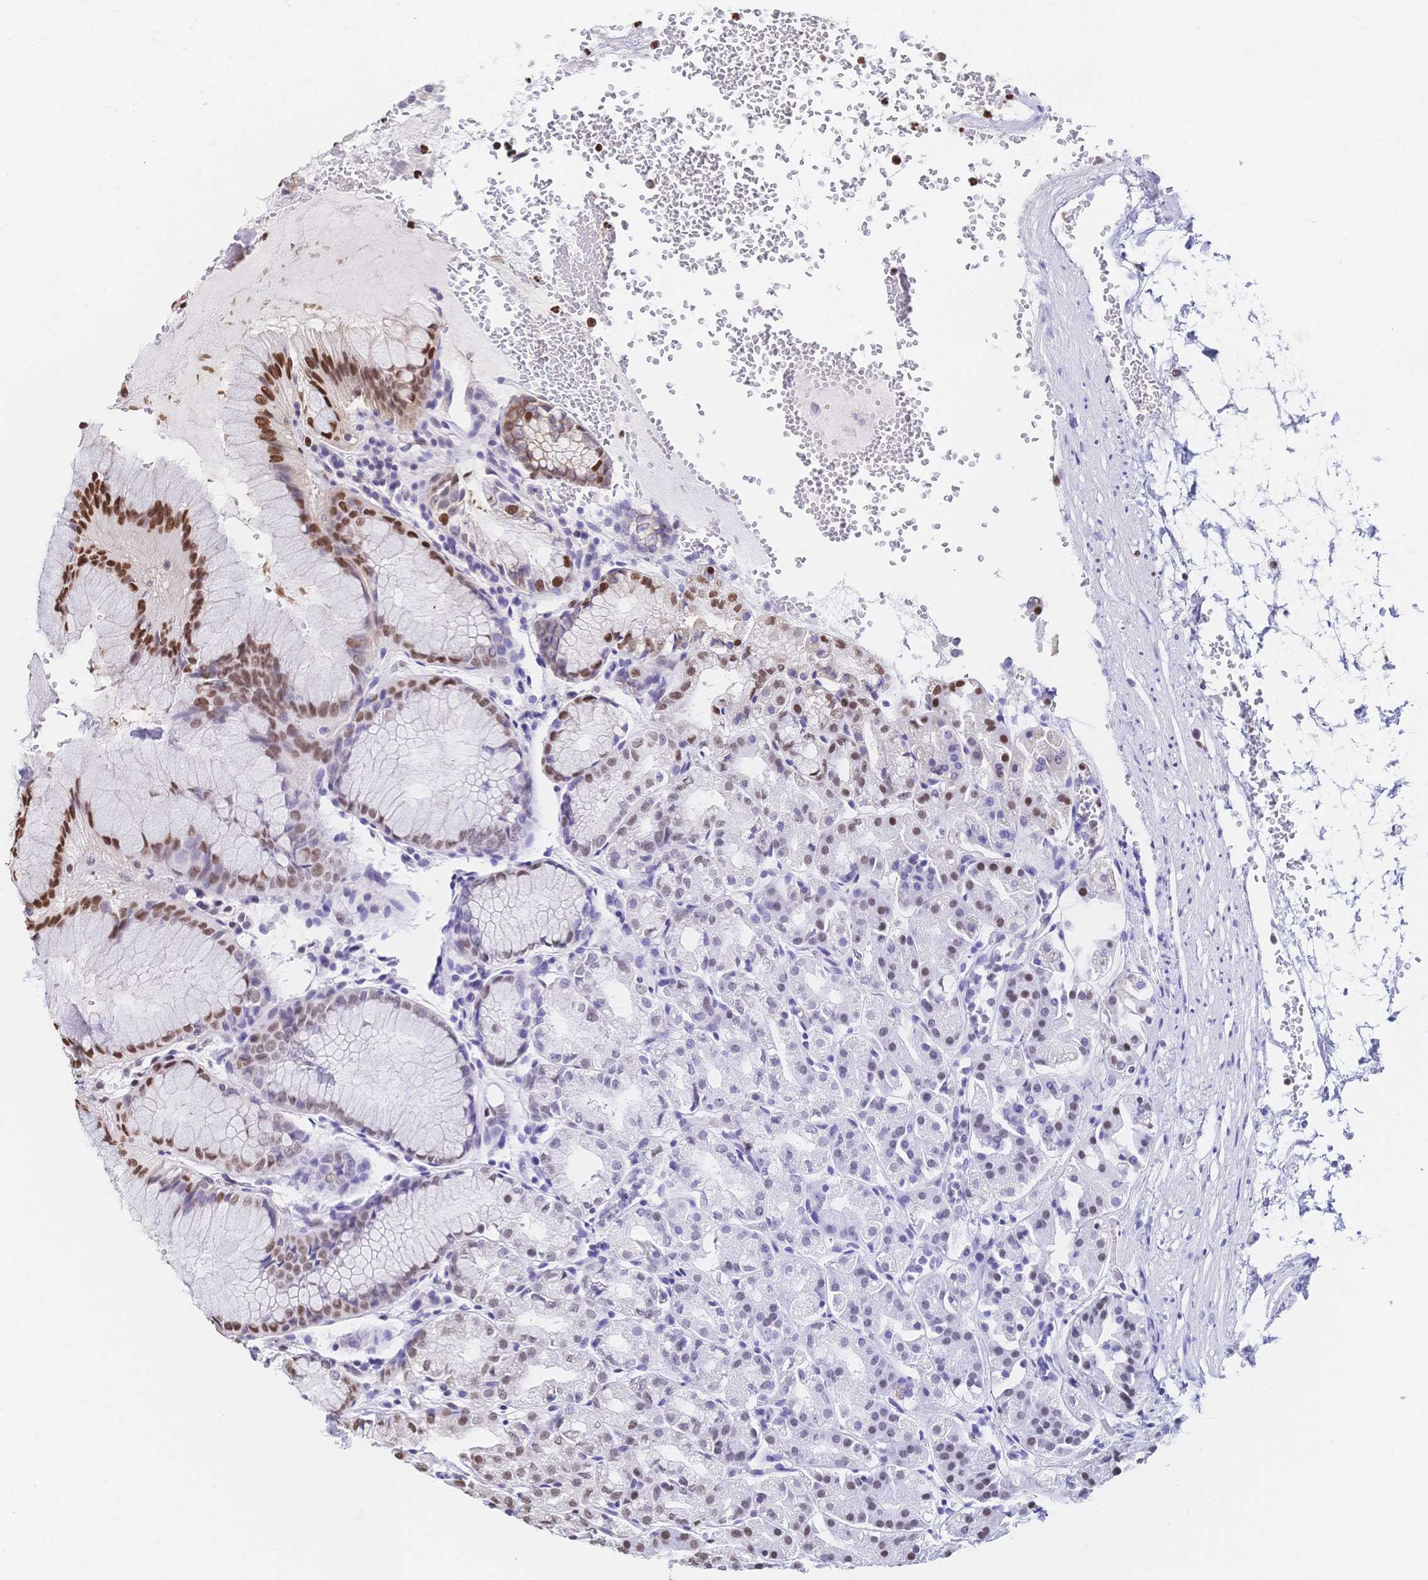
{"staining": {"intensity": "moderate", "quantity": "<25%", "location": "nuclear"}, "tissue": "stomach", "cell_type": "Glandular cells", "image_type": "normal", "snomed": [{"axis": "morphology", "description": "Normal tissue, NOS"}, {"axis": "topography", "description": "Stomach"}], "caption": "Immunohistochemistry (IHC) (DAB (3,3'-diaminobenzidine)) staining of unremarkable human stomach displays moderate nuclear protein expression in approximately <25% of glandular cells.", "gene": "HDGF", "patient": {"sex": "female", "age": 57}}